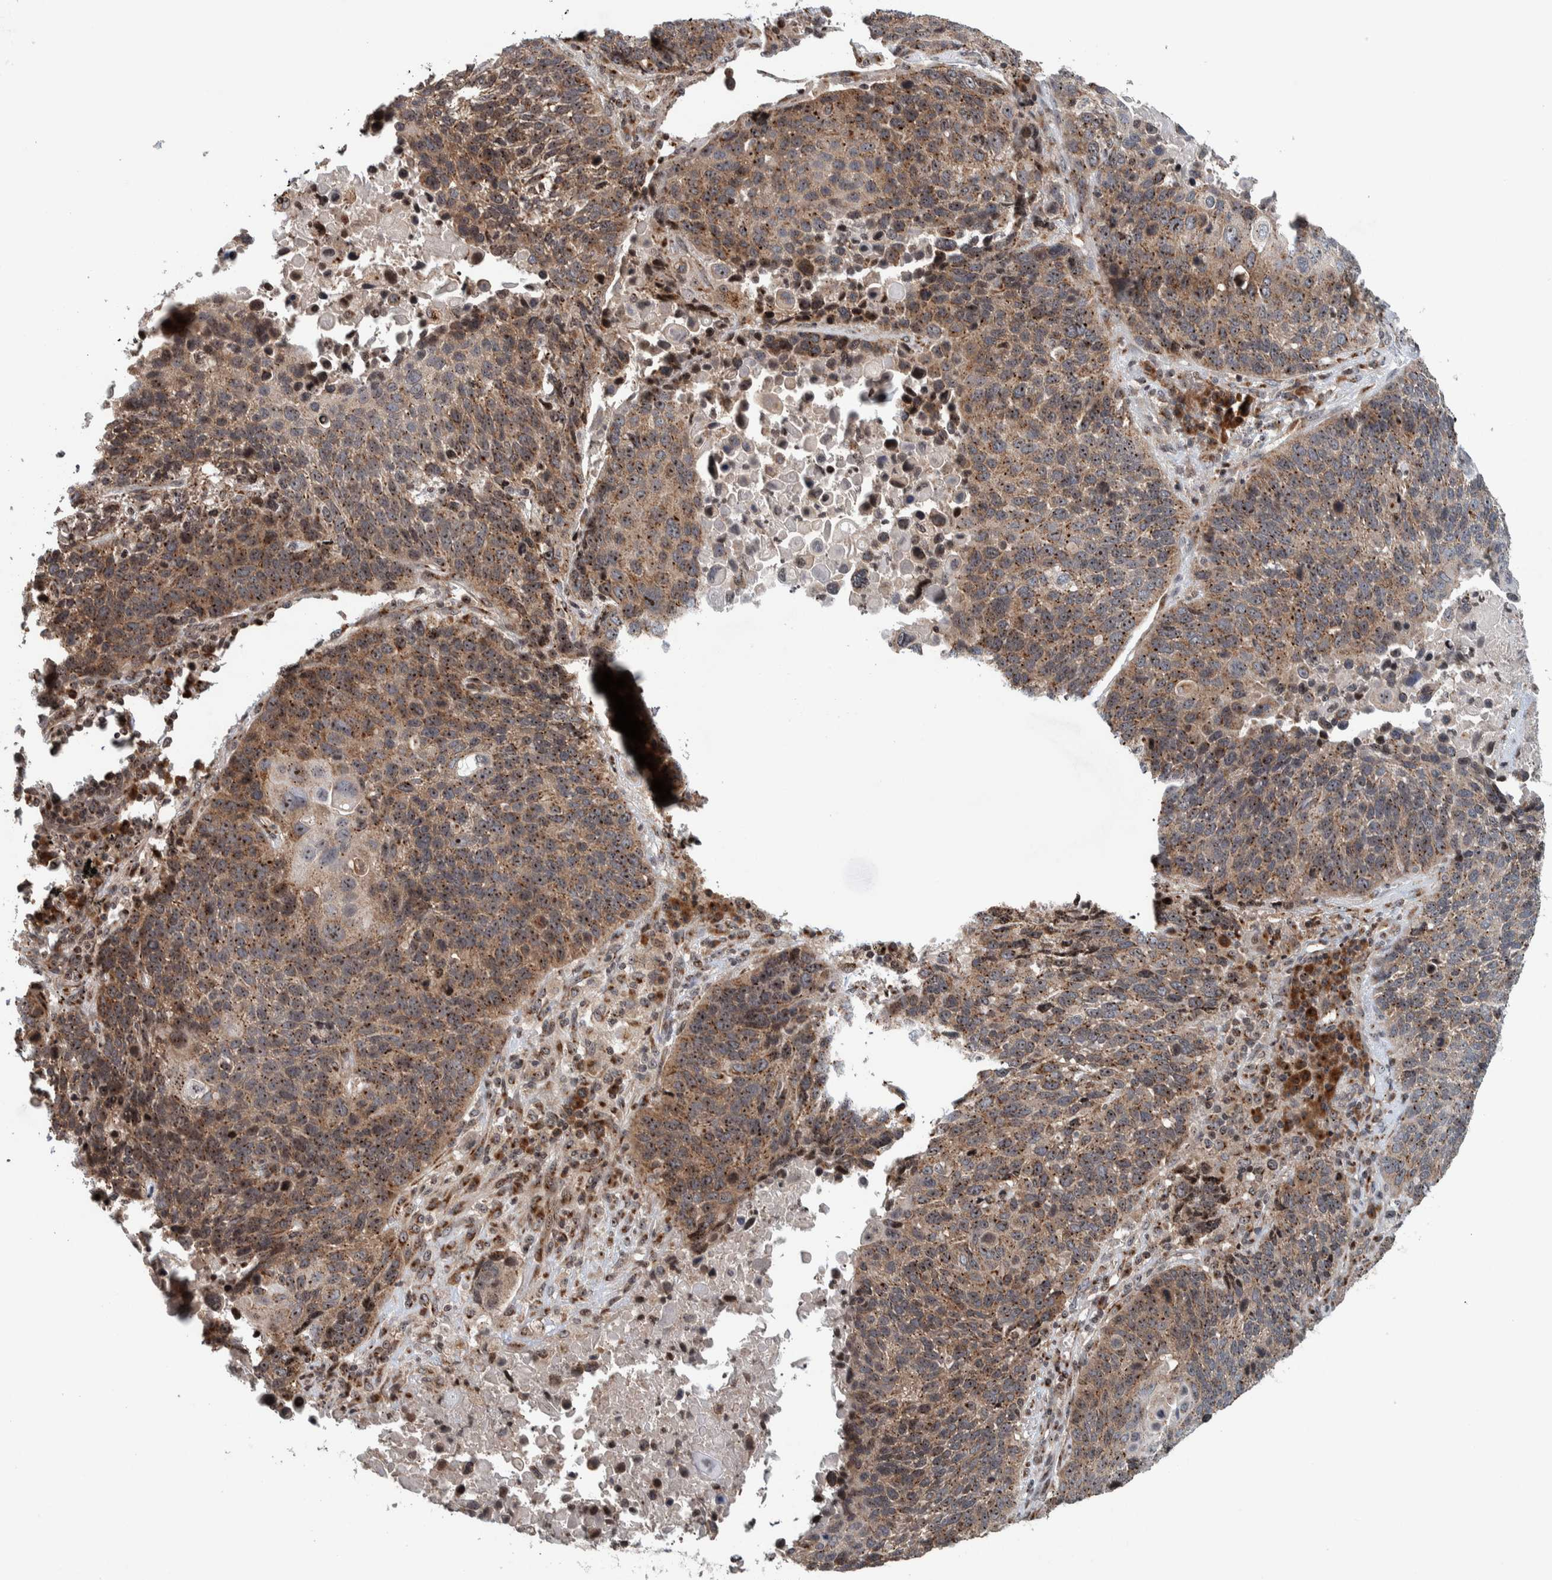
{"staining": {"intensity": "moderate", "quantity": ">75%", "location": "cytoplasmic/membranous,nuclear"}, "tissue": "lung cancer", "cell_type": "Tumor cells", "image_type": "cancer", "snomed": [{"axis": "morphology", "description": "Squamous cell carcinoma, NOS"}, {"axis": "topography", "description": "Lung"}], "caption": "DAB immunohistochemical staining of lung cancer (squamous cell carcinoma) reveals moderate cytoplasmic/membranous and nuclear protein staining in approximately >75% of tumor cells.", "gene": "CCDC182", "patient": {"sex": "male", "age": 66}}